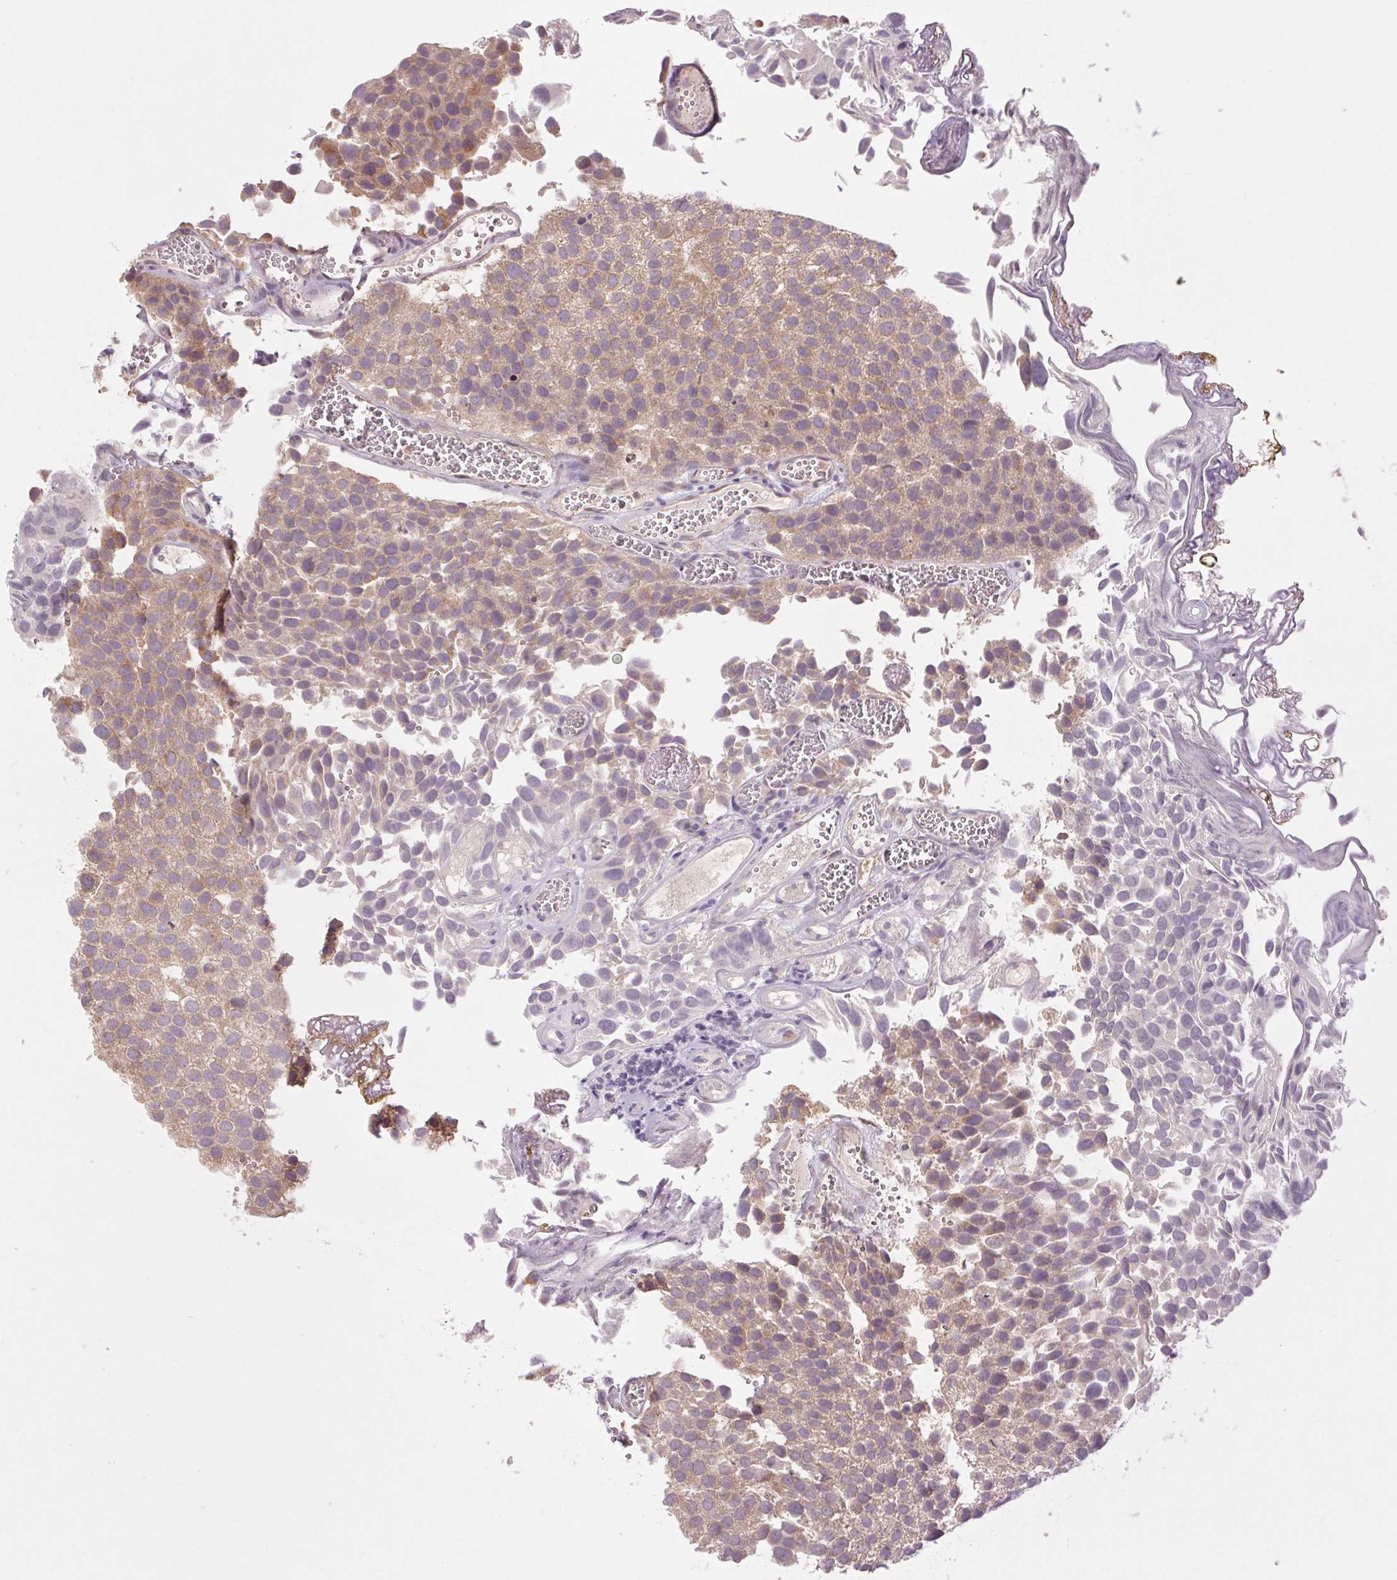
{"staining": {"intensity": "weak", "quantity": ">75%", "location": "cytoplasmic/membranous"}, "tissue": "urothelial cancer", "cell_type": "Tumor cells", "image_type": "cancer", "snomed": [{"axis": "morphology", "description": "Urothelial carcinoma, Low grade"}, {"axis": "topography", "description": "Urinary bladder"}], "caption": "Immunohistochemical staining of urothelial cancer reveals low levels of weak cytoplasmic/membranous positivity in about >75% of tumor cells.", "gene": "MAP3K5", "patient": {"sex": "female", "age": 69}}